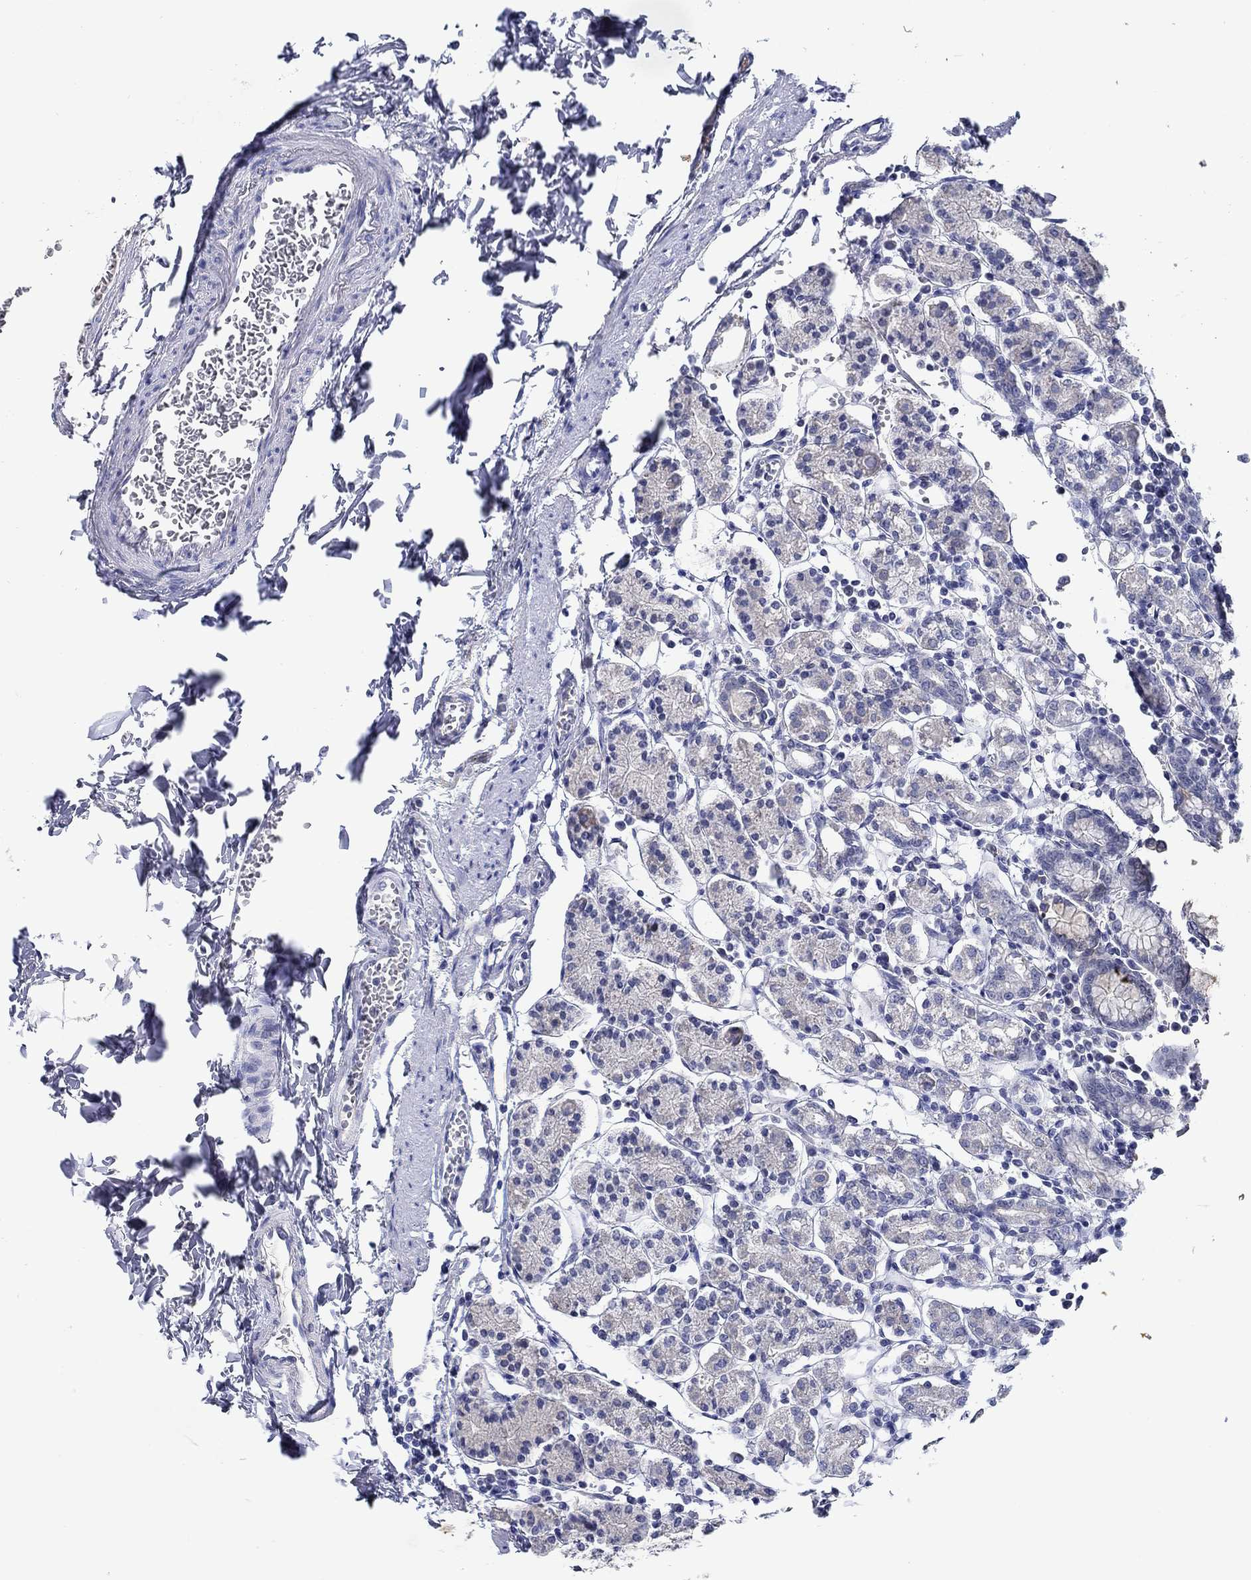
{"staining": {"intensity": "negative", "quantity": "none", "location": "none"}, "tissue": "stomach", "cell_type": "Glandular cells", "image_type": "normal", "snomed": [{"axis": "morphology", "description": "Normal tissue, NOS"}, {"axis": "topography", "description": "Stomach, upper"}, {"axis": "topography", "description": "Stomach"}], "caption": "Glandular cells are negative for brown protein staining in normal stomach. (DAB immunohistochemistry, high magnification).", "gene": "MC2R", "patient": {"sex": "male", "age": 62}}